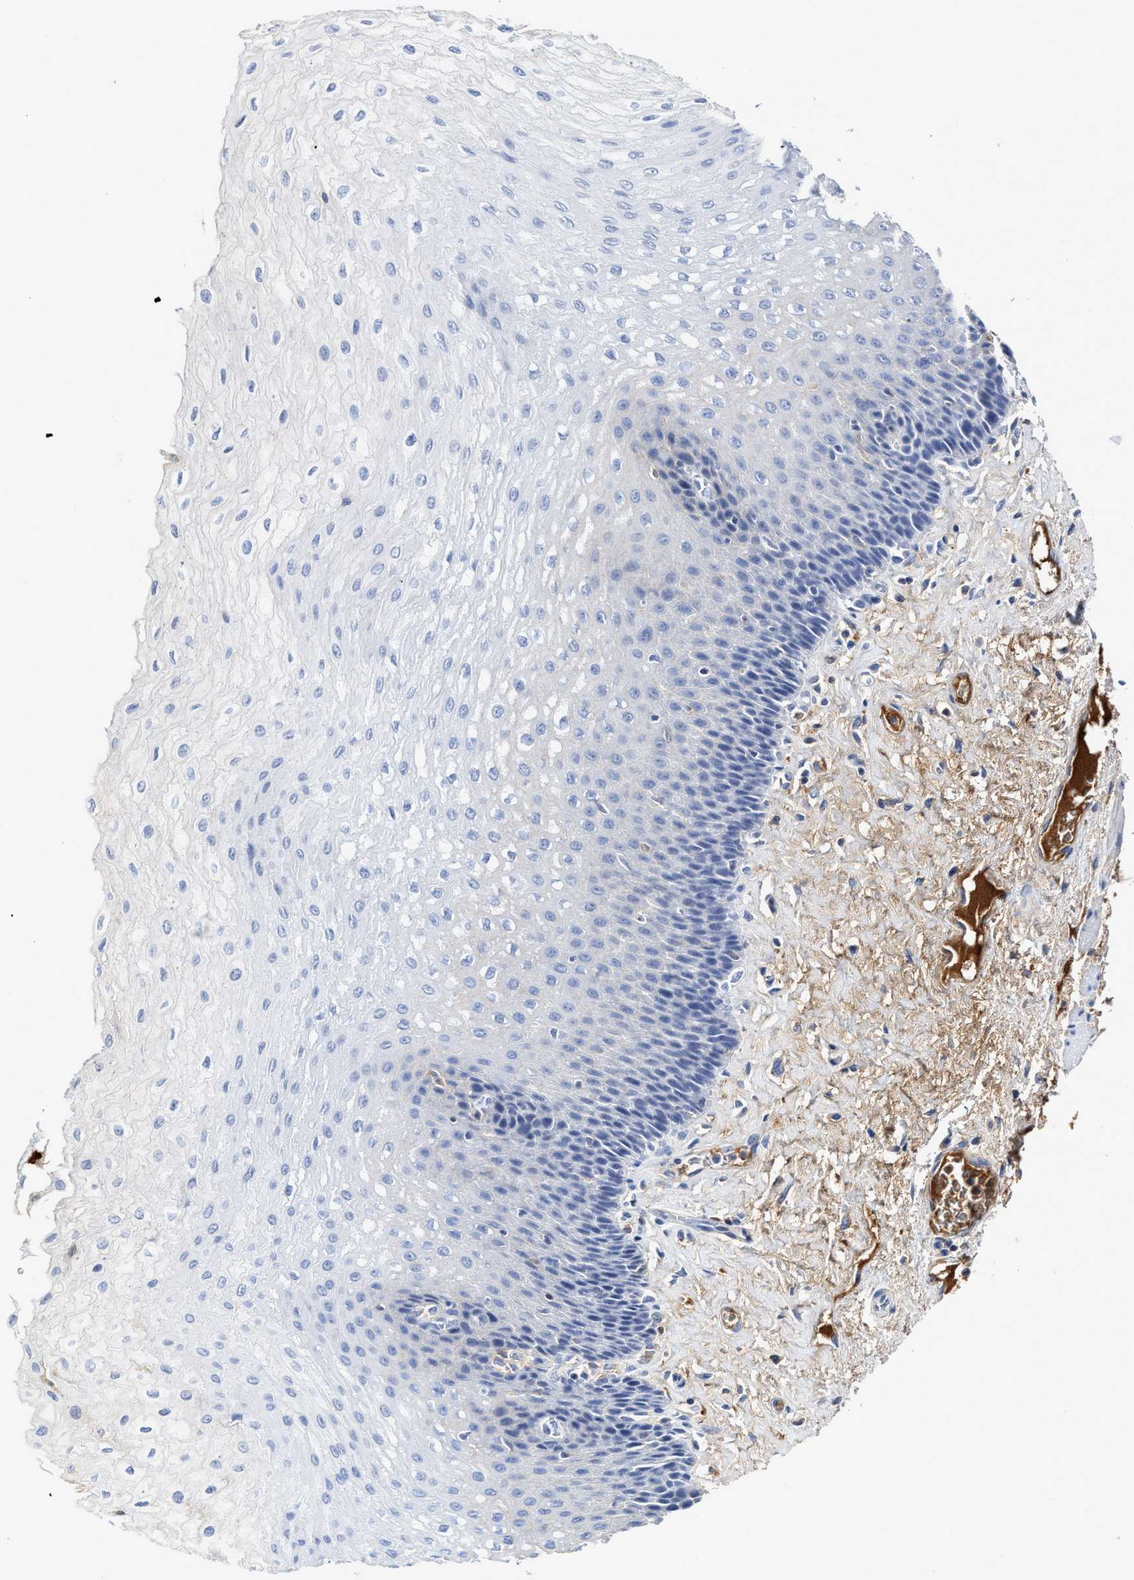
{"staining": {"intensity": "negative", "quantity": "none", "location": "none"}, "tissue": "esophagus", "cell_type": "Squamous epithelial cells", "image_type": "normal", "snomed": [{"axis": "morphology", "description": "Normal tissue, NOS"}, {"axis": "topography", "description": "Esophagus"}], "caption": "Immunohistochemistry (IHC) image of normal esophagus: human esophagus stained with DAB (3,3'-diaminobenzidine) shows no significant protein staining in squamous epithelial cells.", "gene": "C2", "patient": {"sex": "female", "age": 72}}